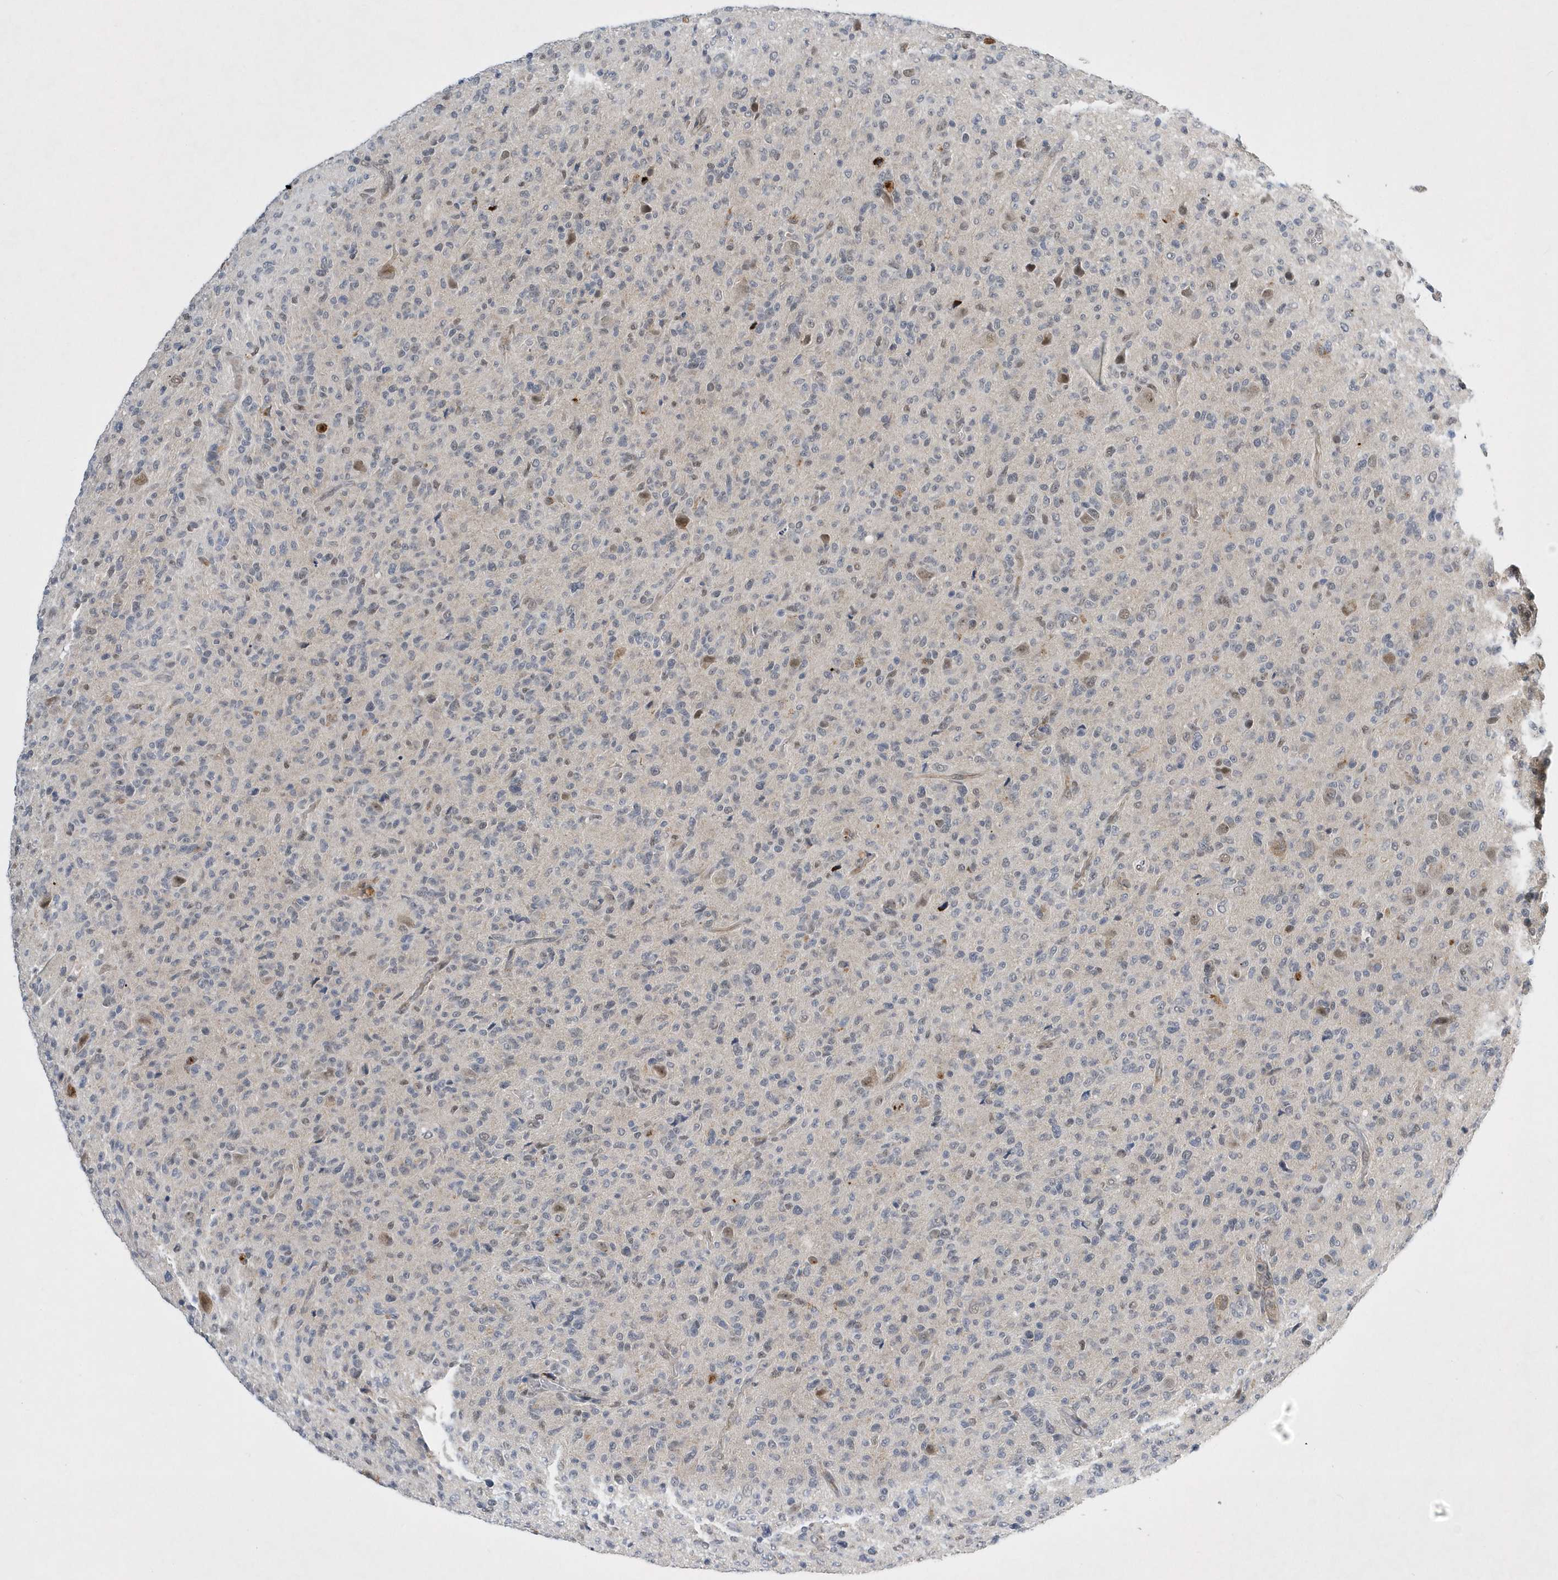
{"staining": {"intensity": "negative", "quantity": "none", "location": "none"}, "tissue": "glioma", "cell_type": "Tumor cells", "image_type": "cancer", "snomed": [{"axis": "morphology", "description": "Glioma, malignant, High grade"}, {"axis": "topography", "description": "Brain"}], "caption": "DAB (3,3'-diaminobenzidine) immunohistochemical staining of glioma demonstrates no significant expression in tumor cells. (IHC, brightfield microscopy, high magnification).", "gene": "FAM217A", "patient": {"sex": "female", "age": 57}}